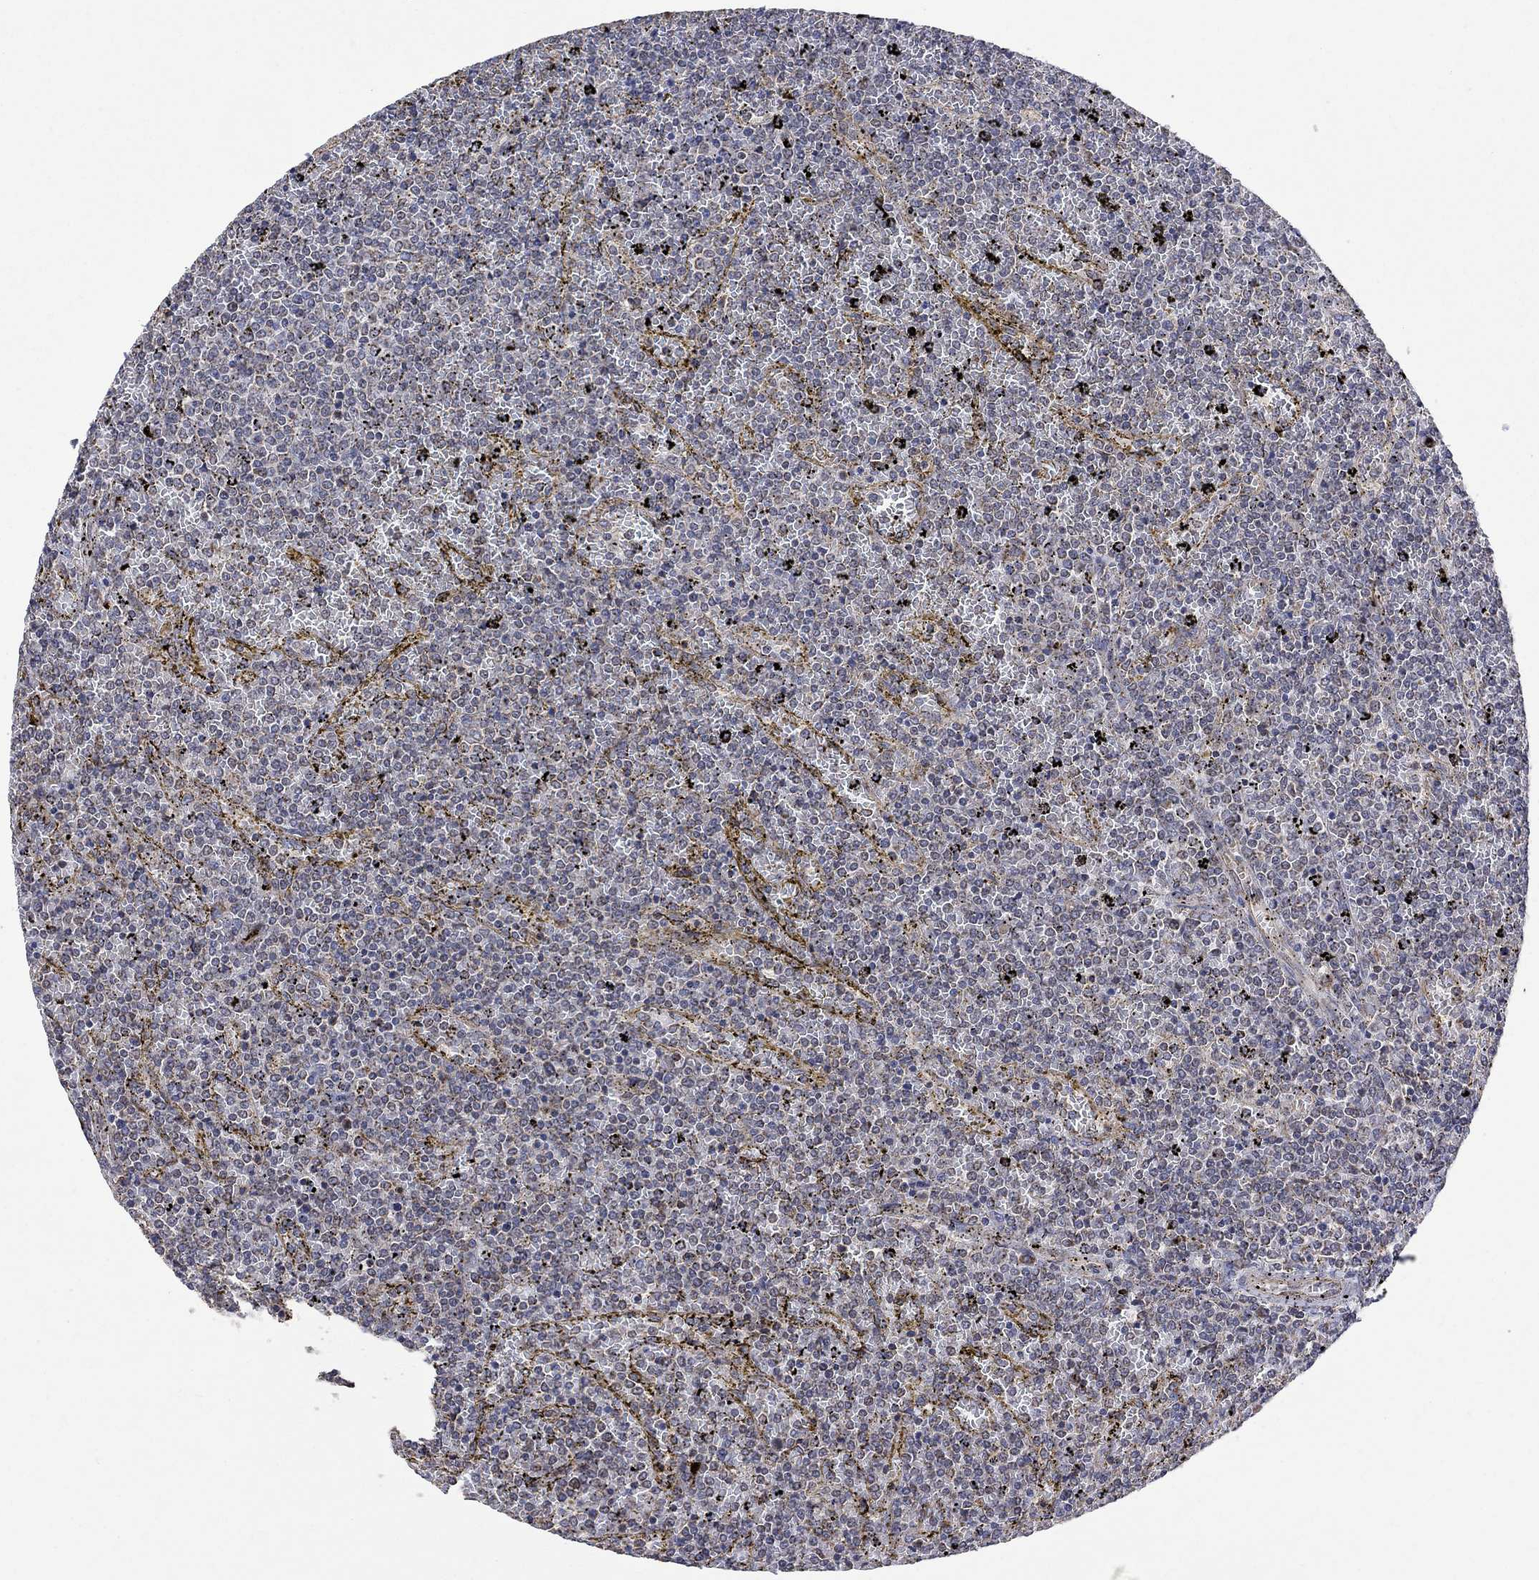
{"staining": {"intensity": "negative", "quantity": "none", "location": "none"}, "tissue": "lymphoma", "cell_type": "Tumor cells", "image_type": "cancer", "snomed": [{"axis": "morphology", "description": "Malignant lymphoma, non-Hodgkin's type, Low grade"}, {"axis": "topography", "description": "Spleen"}], "caption": "The image demonstrates no significant positivity in tumor cells of lymphoma. Nuclei are stained in blue.", "gene": "ANKRA2", "patient": {"sex": "female", "age": 77}}